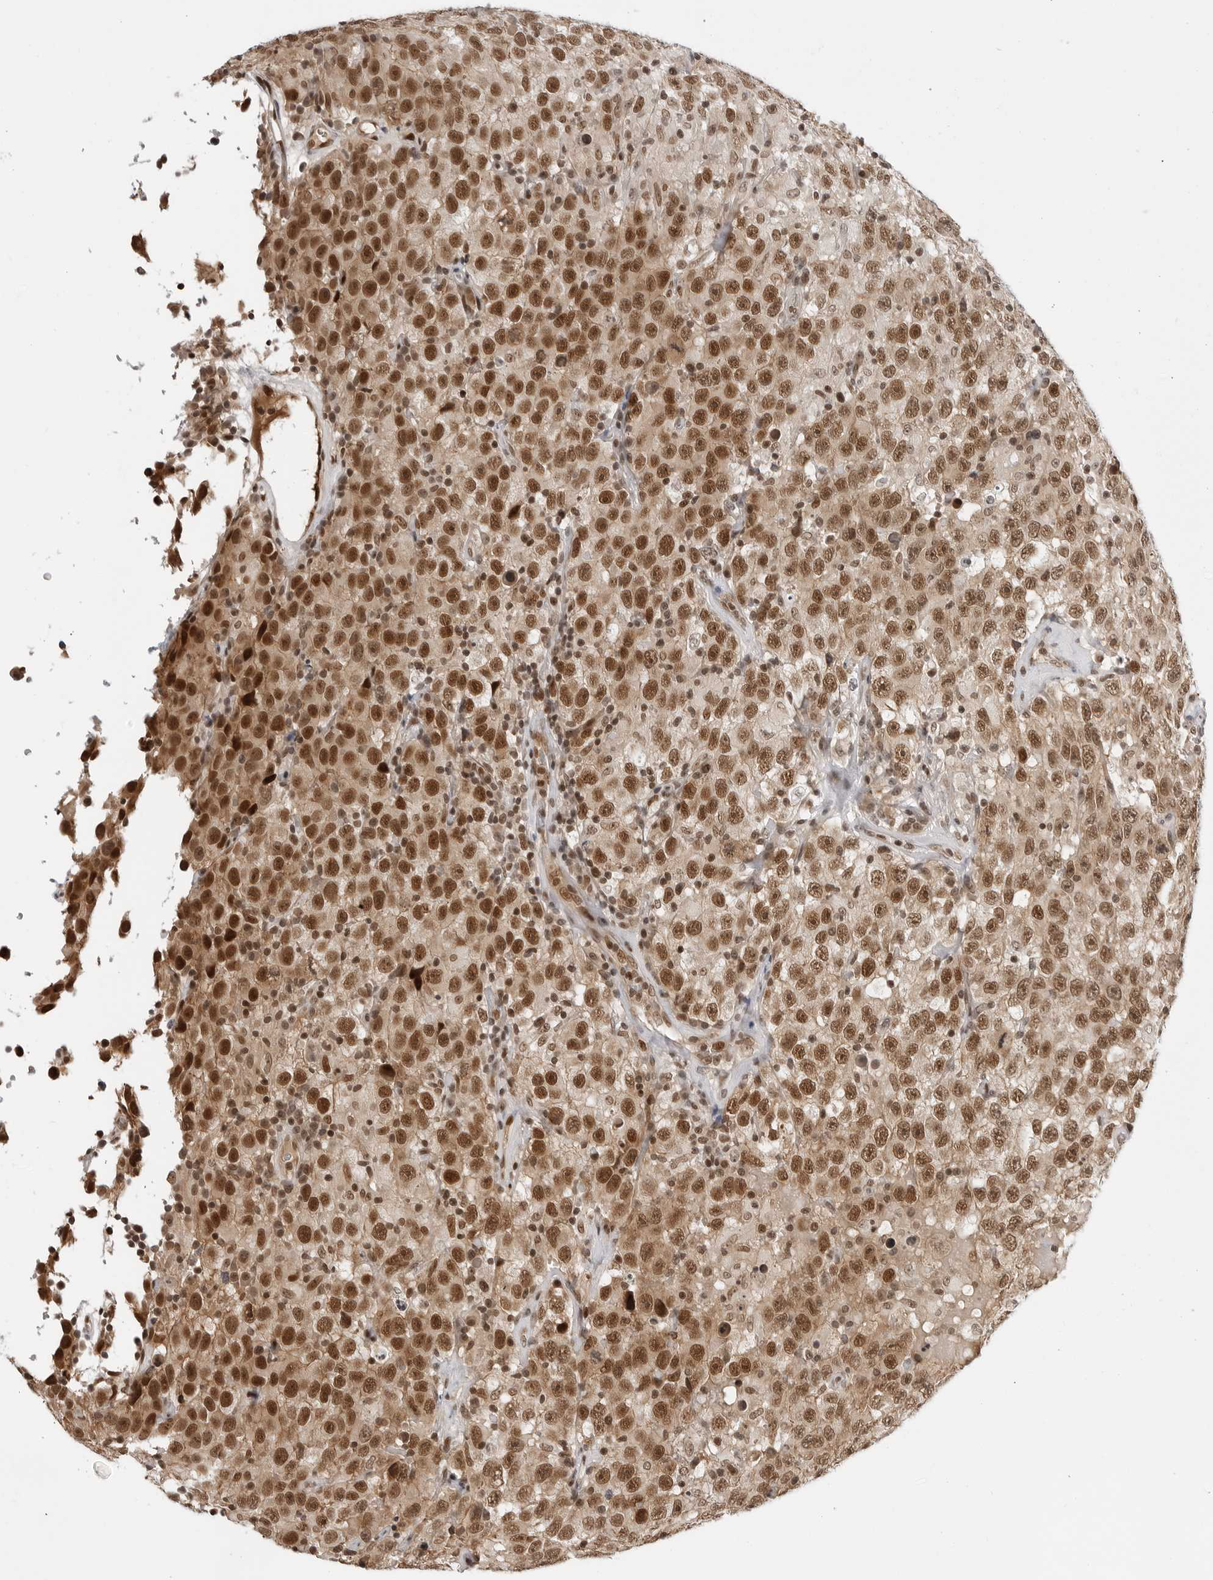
{"staining": {"intensity": "strong", "quantity": "25%-75%", "location": "cytoplasmic/membranous,nuclear"}, "tissue": "testis cancer", "cell_type": "Tumor cells", "image_type": "cancer", "snomed": [{"axis": "morphology", "description": "Seminoma, NOS"}, {"axis": "topography", "description": "Testis"}], "caption": "Protein staining exhibits strong cytoplasmic/membranous and nuclear positivity in about 25%-75% of tumor cells in testis cancer (seminoma).", "gene": "C8orf33", "patient": {"sex": "male", "age": 41}}